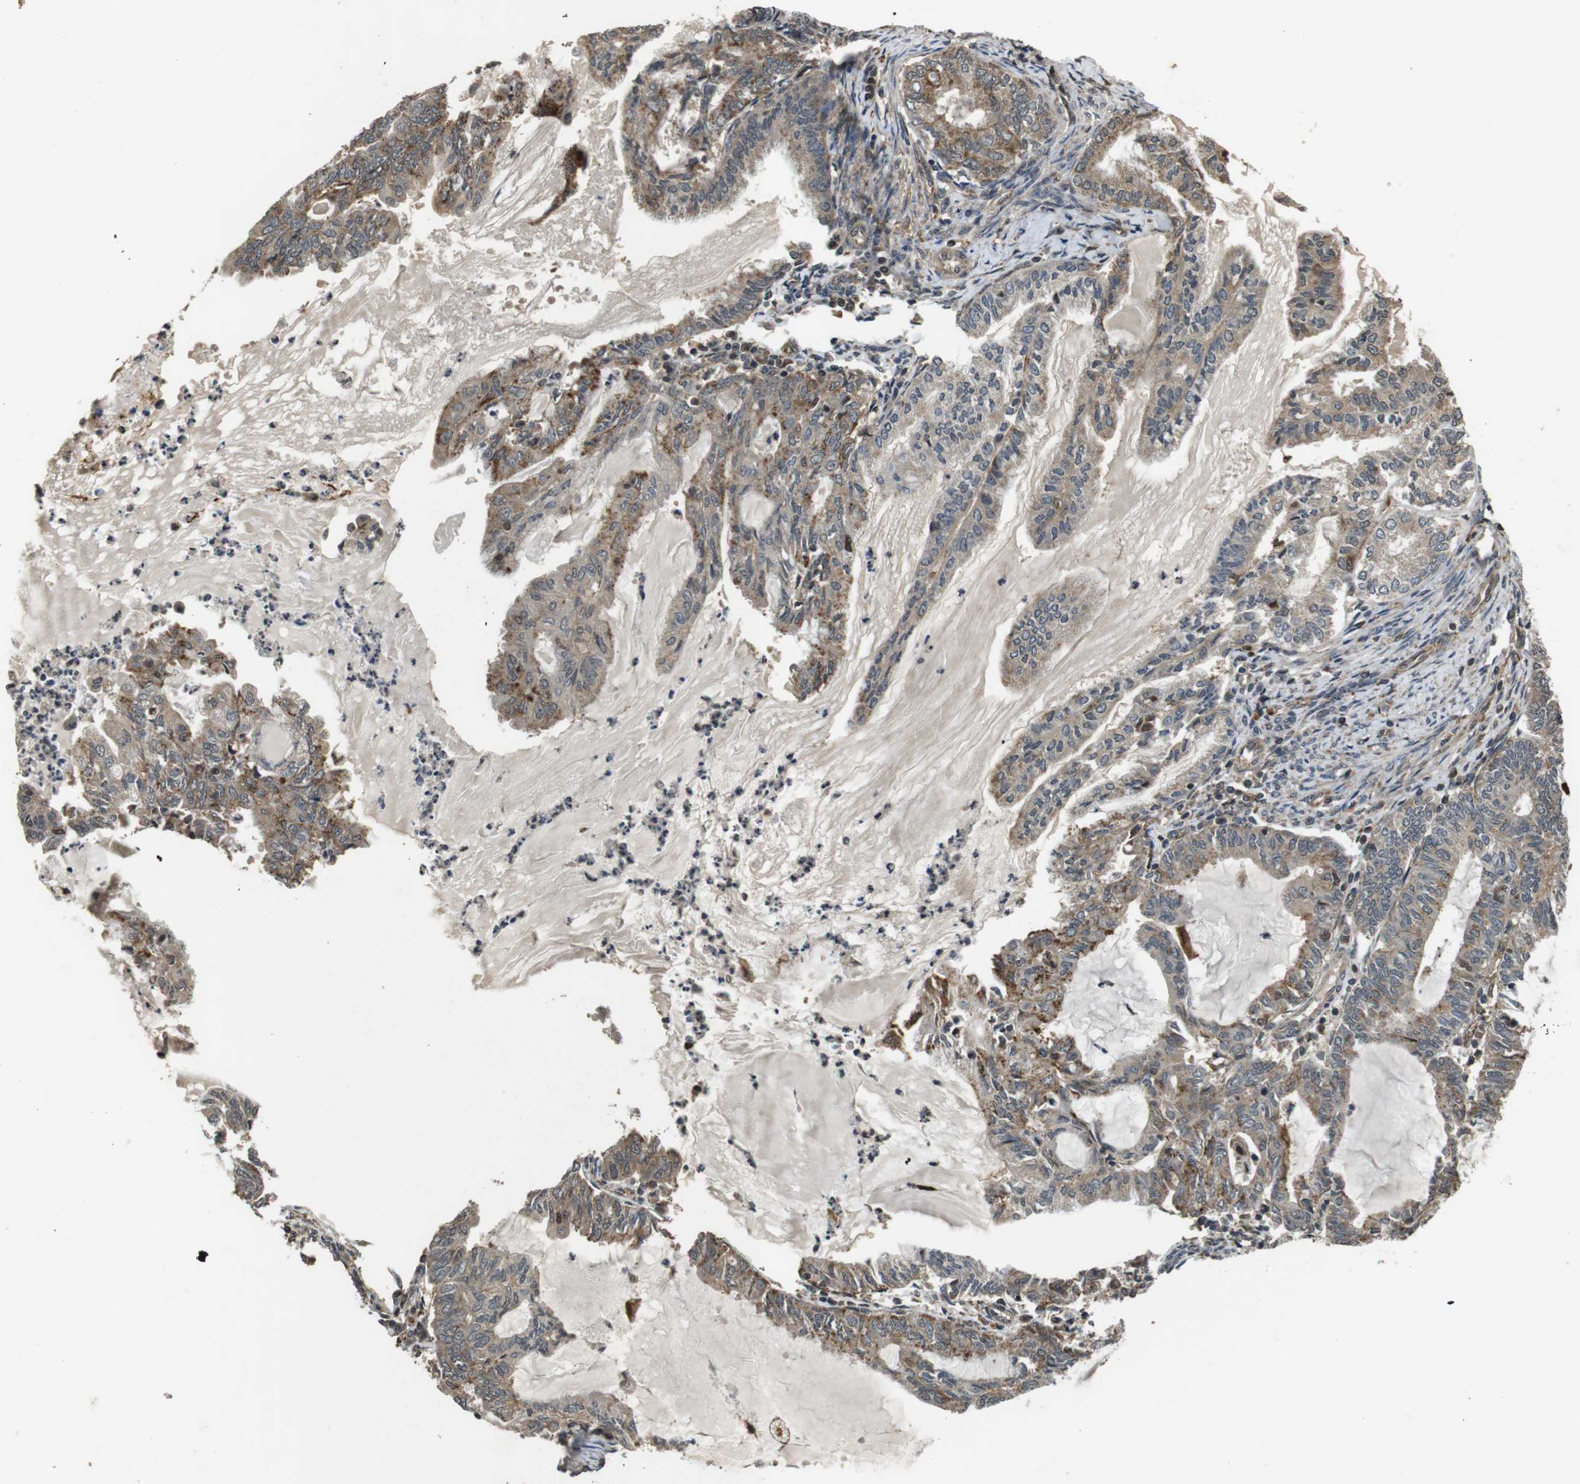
{"staining": {"intensity": "weak", "quantity": ">75%", "location": "cytoplasmic/membranous"}, "tissue": "endometrial cancer", "cell_type": "Tumor cells", "image_type": "cancer", "snomed": [{"axis": "morphology", "description": "Adenocarcinoma, NOS"}, {"axis": "topography", "description": "Endometrium"}], "caption": "Protein analysis of endometrial cancer (adenocarcinoma) tissue demonstrates weak cytoplasmic/membranous expression in about >75% of tumor cells.", "gene": "FZD10", "patient": {"sex": "female", "age": 86}}